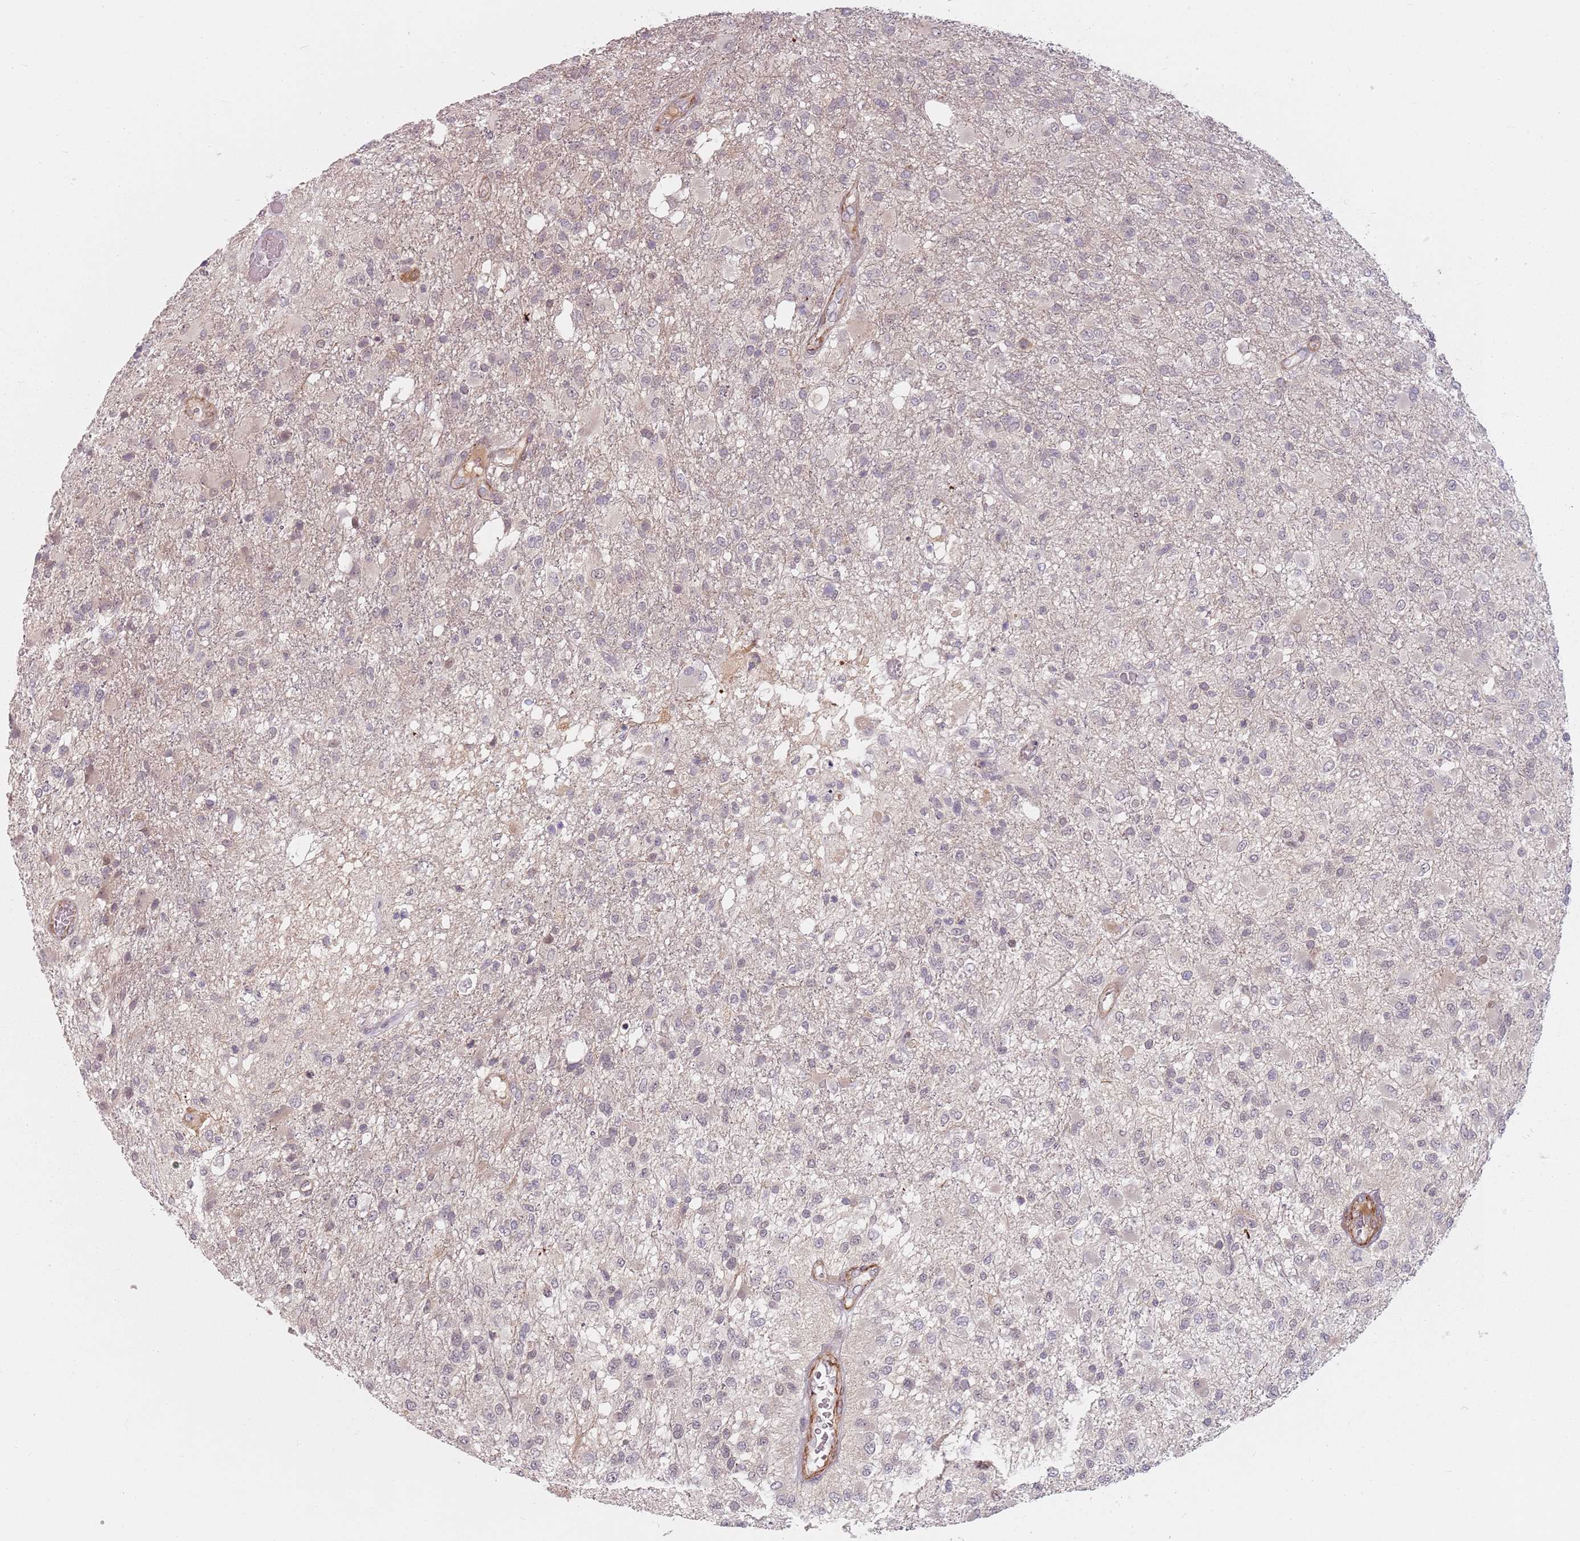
{"staining": {"intensity": "negative", "quantity": "none", "location": "none"}, "tissue": "glioma", "cell_type": "Tumor cells", "image_type": "cancer", "snomed": [{"axis": "morphology", "description": "Glioma, malignant, High grade"}, {"axis": "topography", "description": "Brain"}], "caption": "Tumor cells show no significant protein positivity in malignant high-grade glioma.", "gene": "RPS6KA2", "patient": {"sex": "female", "age": 74}}